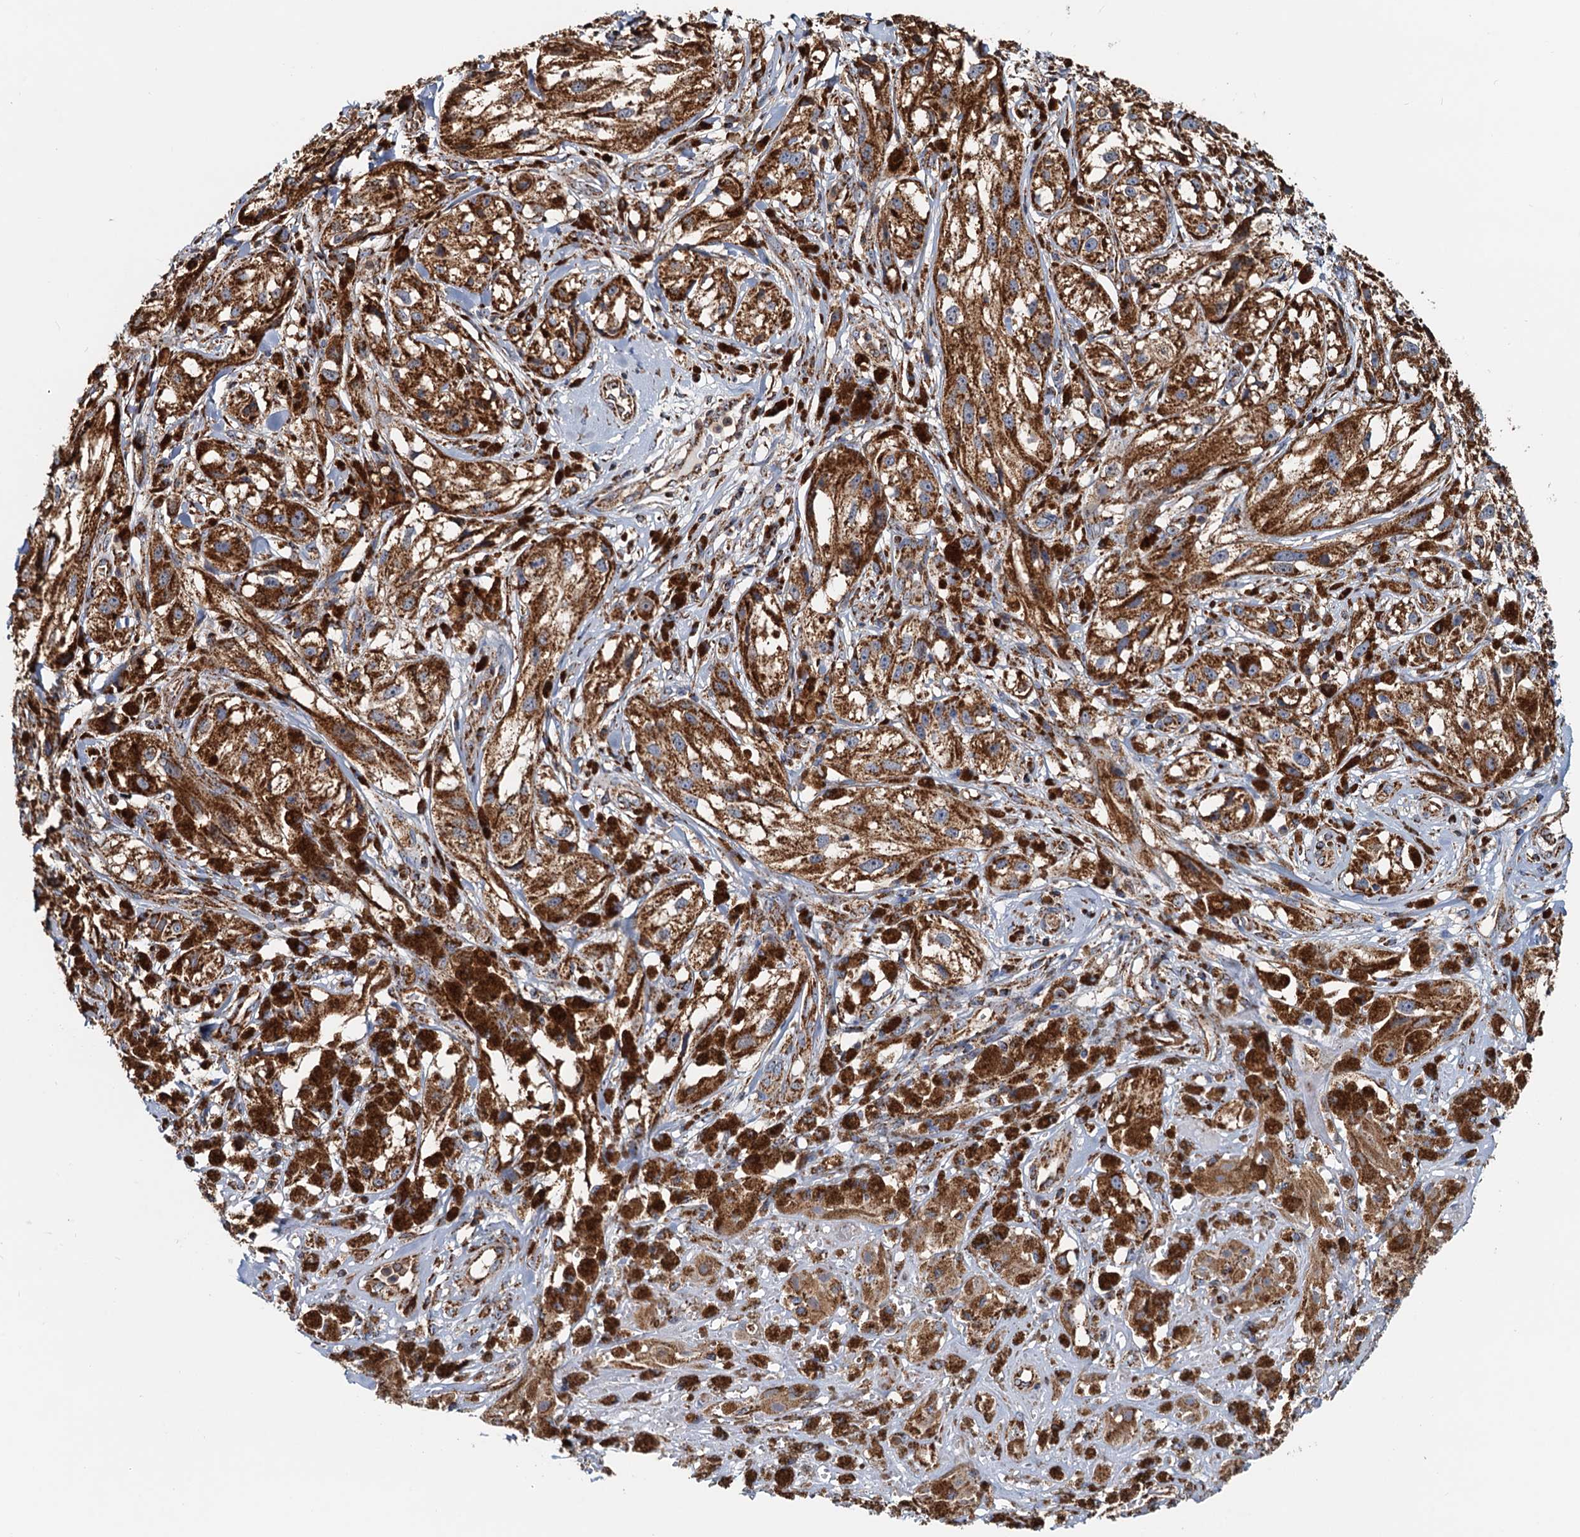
{"staining": {"intensity": "strong", "quantity": ">75%", "location": "cytoplasmic/membranous"}, "tissue": "melanoma", "cell_type": "Tumor cells", "image_type": "cancer", "snomed": [{"axis": "morphology", "description": "Malignant melanoma, NOS"}, {"axis": "topography", "description": "Skin"}], "caption": "This is an image of immunohistochemistry (IHC) staining of malignant melanoma, which shows strong expression in the cytoplasmic/membranous of tumor cells.", "gene": "AAGAB", "patient": {"sex": "male", "age": 88}}